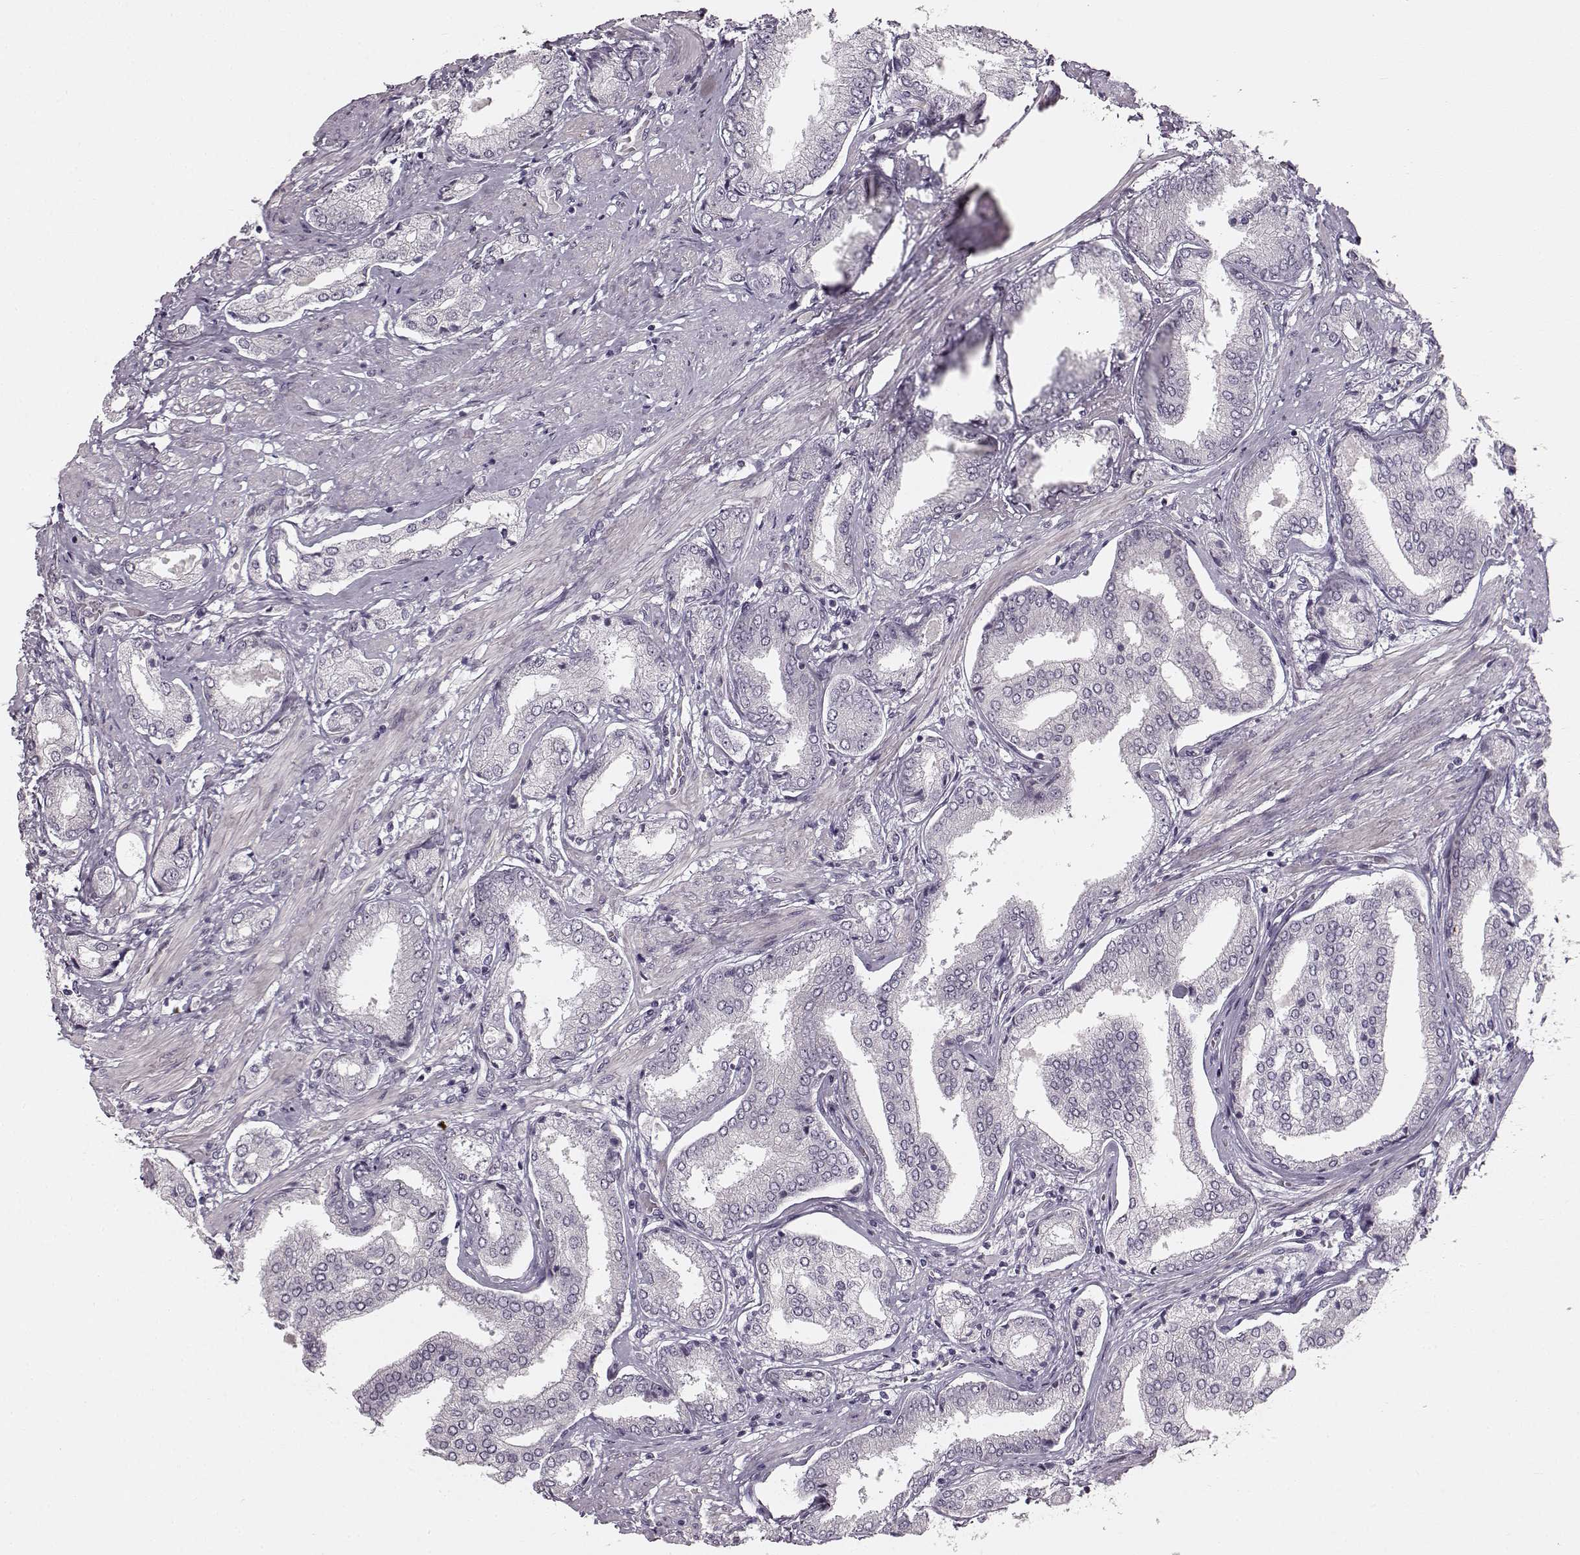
{"staining": {"intensity": "negative", "quantity": "none", "location": "none"}, "tissue": "prostate cancer", "cell_type": "Tumor cells", "image_type": "cancer", "snomed": [{"axis": "morphology", "description": "Adenocarcinoma, NOS"}, {"axis": "topography", "description": "Prostate"}], "caption": "Immunohistochemistry photomicrograph of neoplastic tissue: adenocarcinoma (prostate) stained with DAB shows no significant protein expression in tumor cells.", "gene": "MAP6D1", "patient": {"sex": "male", "age": 63}}